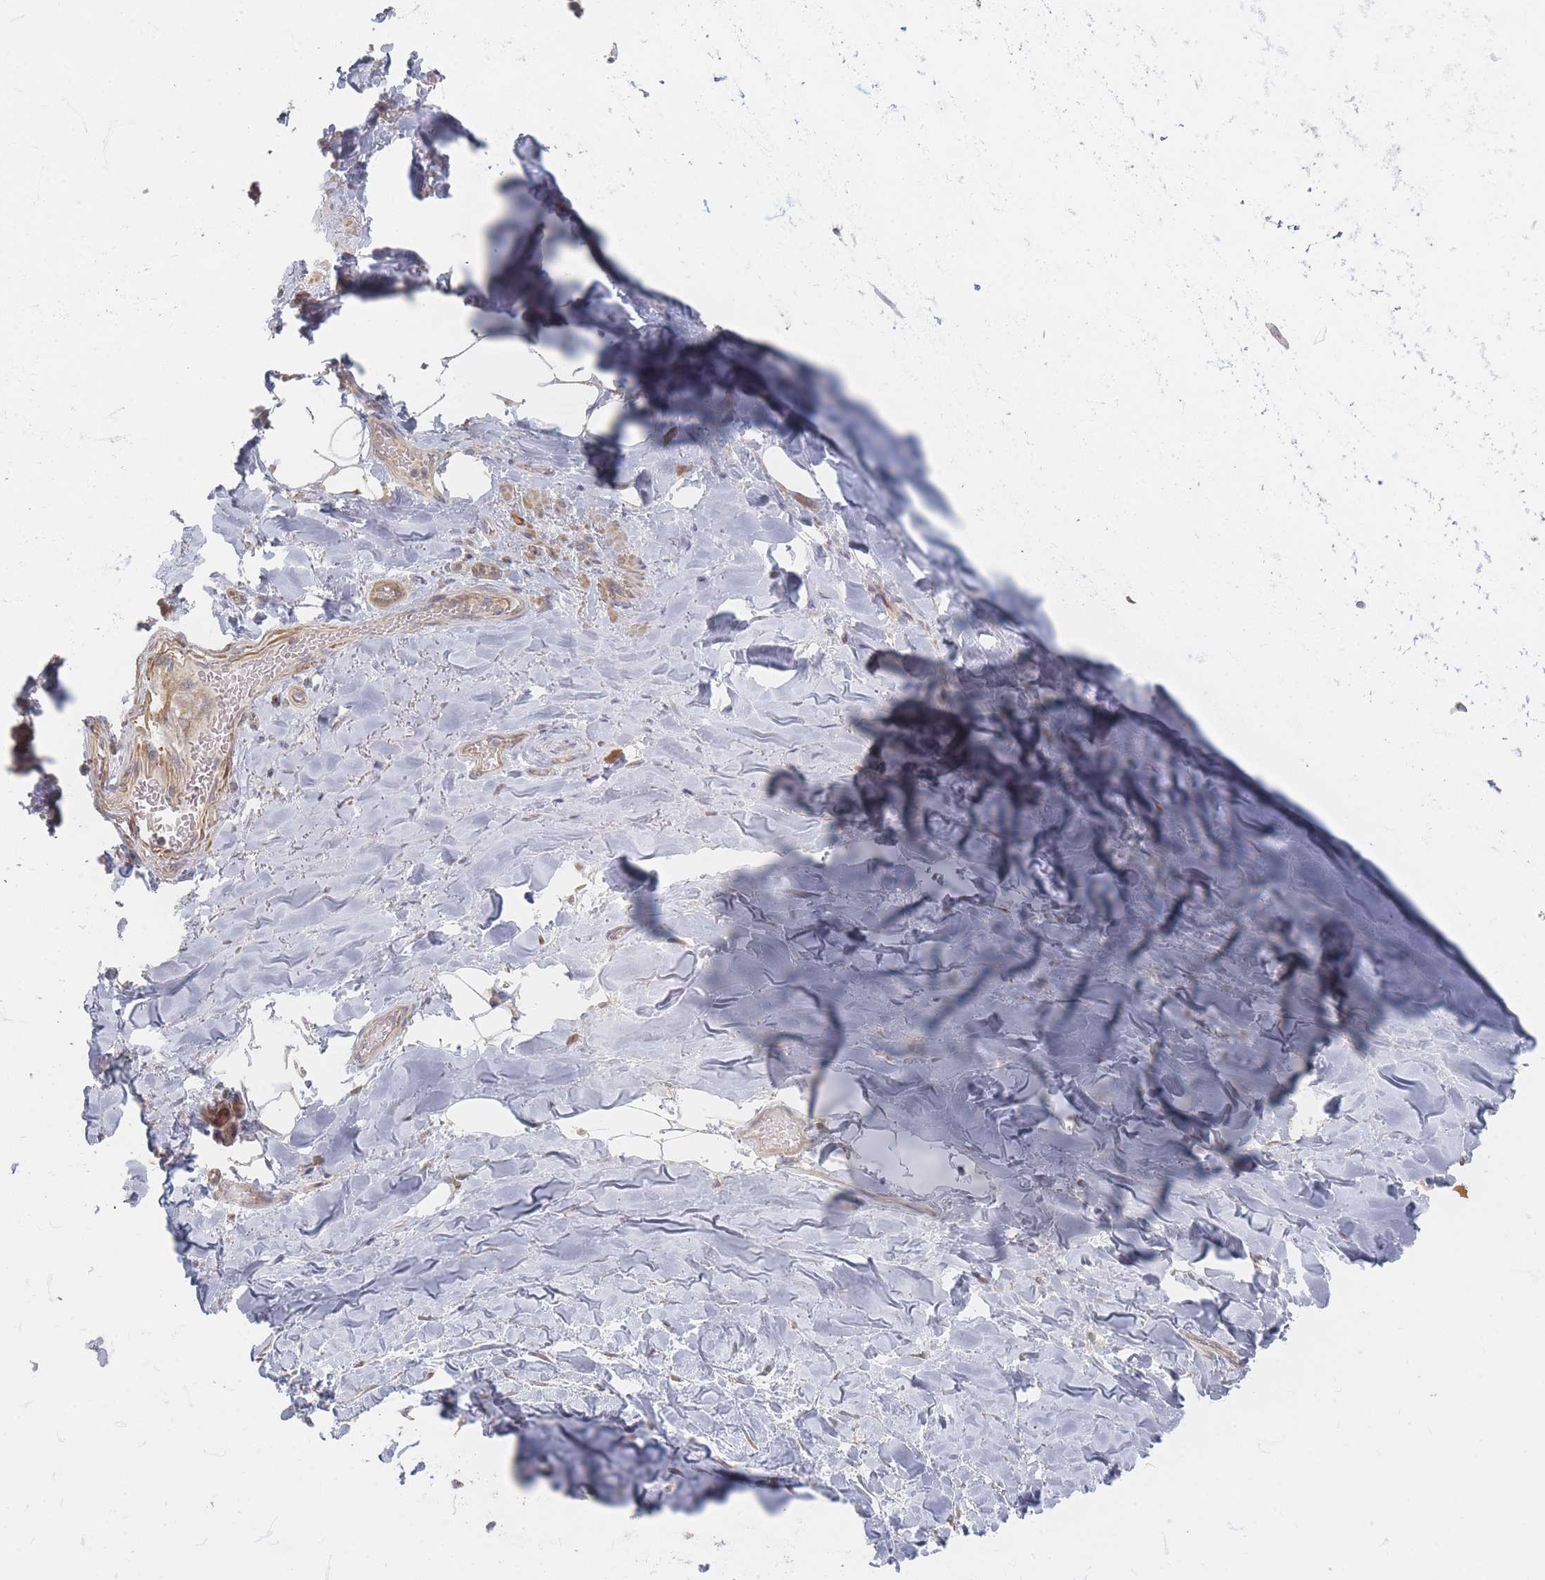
{"staining": {"intensity": "negative", "quantity": "none", "location": "none"}, "tissue": "adipose tissue", "cell_type": "Adipocytes", "image_type": "normal", "snomed": [{"axis": "morphology", "description": "Normal tissue, NOS"}, {"axis": "topography", "description": "Lymph node"}, {"axis": "topography", "description": "Cartilage tissue"}, {"axis": "topography", "description": "Bronchus"}], "caption": "The histopathology image shows no staining of adipocytes in normal adipose tissue. The staining is performed using DAB brown chromogen with nuclei counter-stained in using hematoxylin.", "gene": "GLE1", "patient": {"sex": "male", "age": 63}}